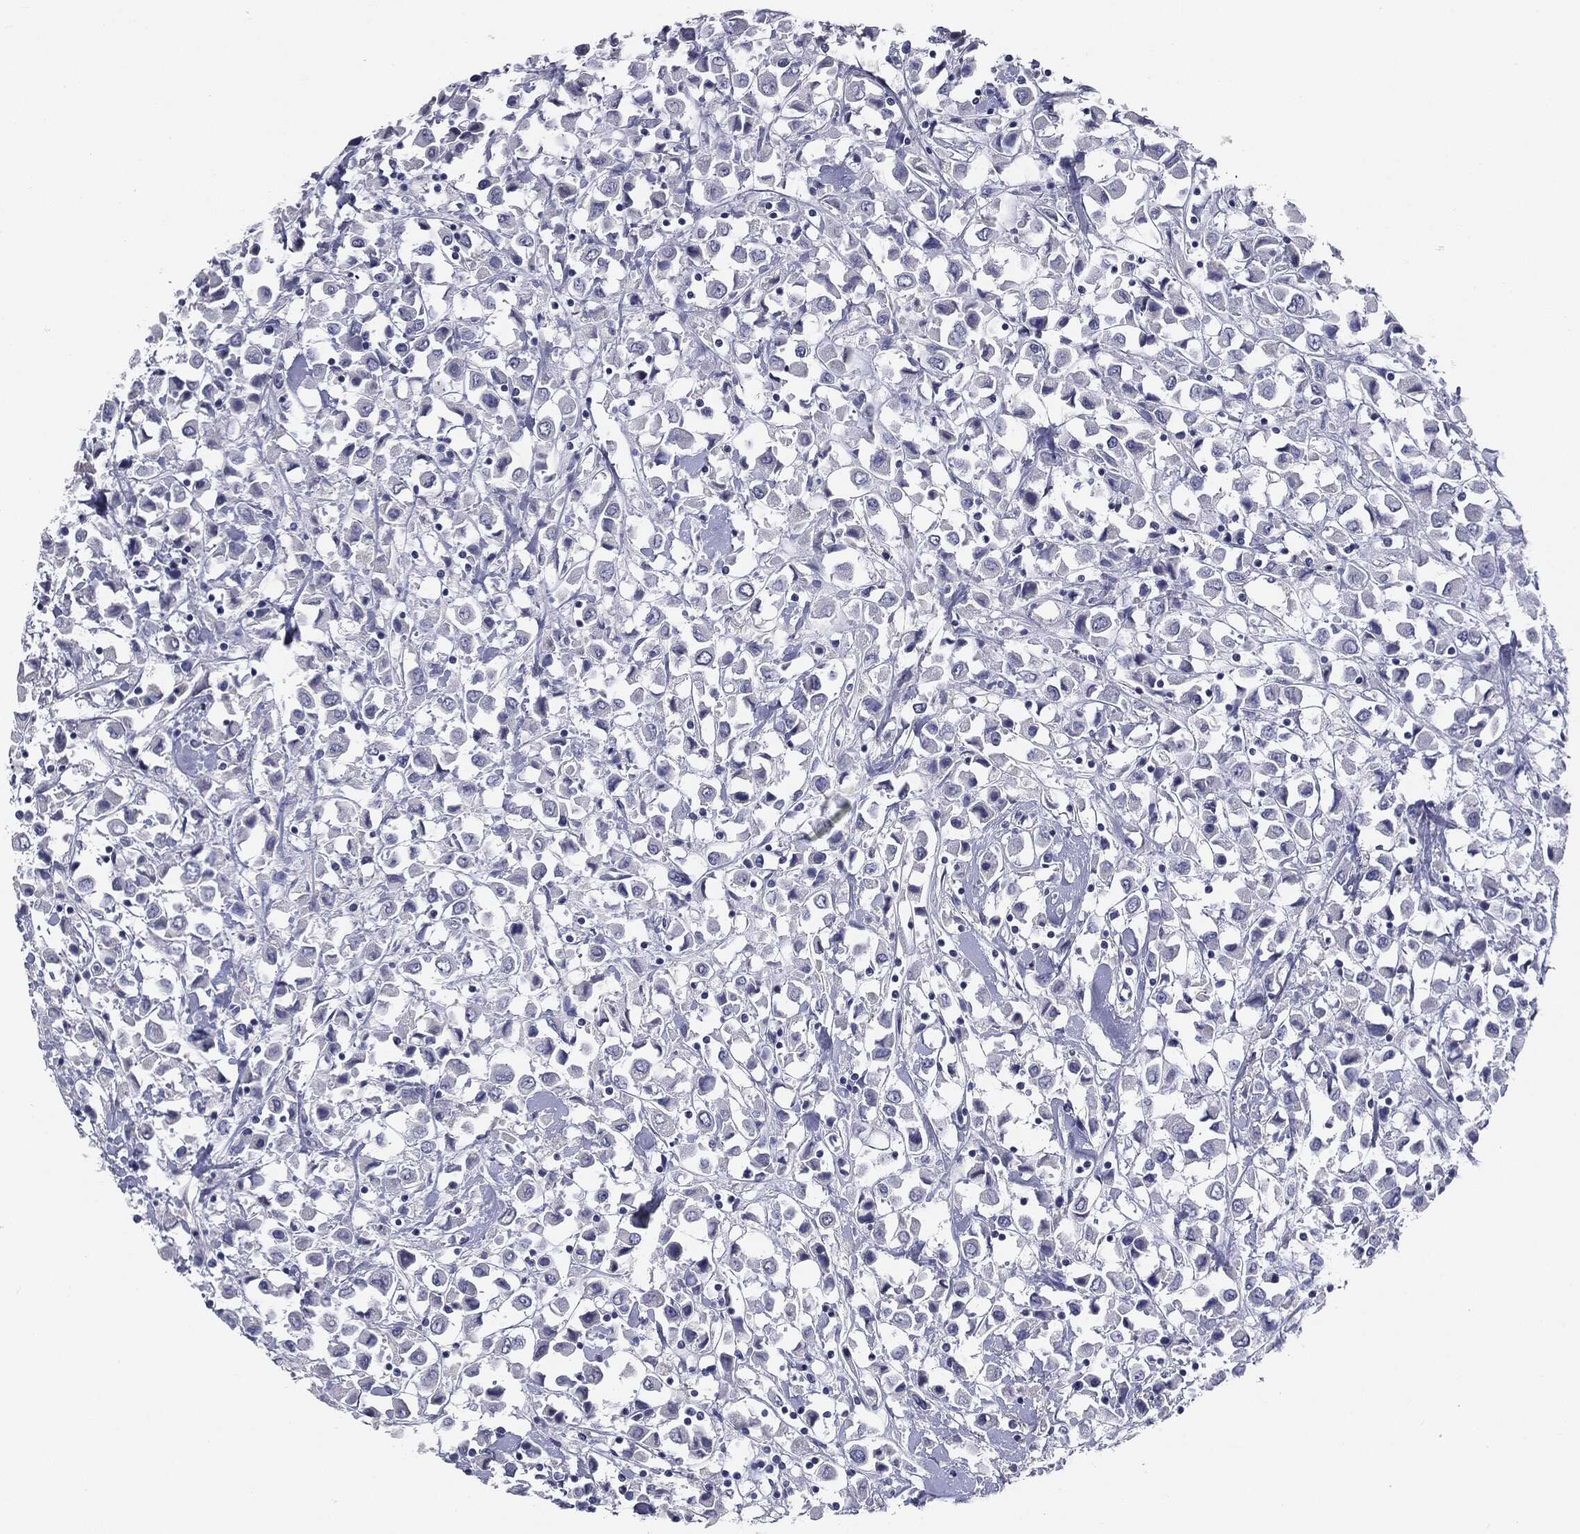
{"staining": {"intensity": "negative", "quantity": "none", "location": "none"}, "tissue": "breast cancer", "cell_type": "Tumor cells", "image_type": "cancer", "snomed": [{"axis": "morphology", "description": "Duct carcinoma"}, {"axis": "topography", "description": "Breast"}], "caption": "Infiltrating ductal carcinoma (breast) was stained to show a protein in brown. There is no significant staining in tumor cells. Nuclei are stained in blue.", "gene": "AFP", "patient": {"sex": "female", "age": 61}}